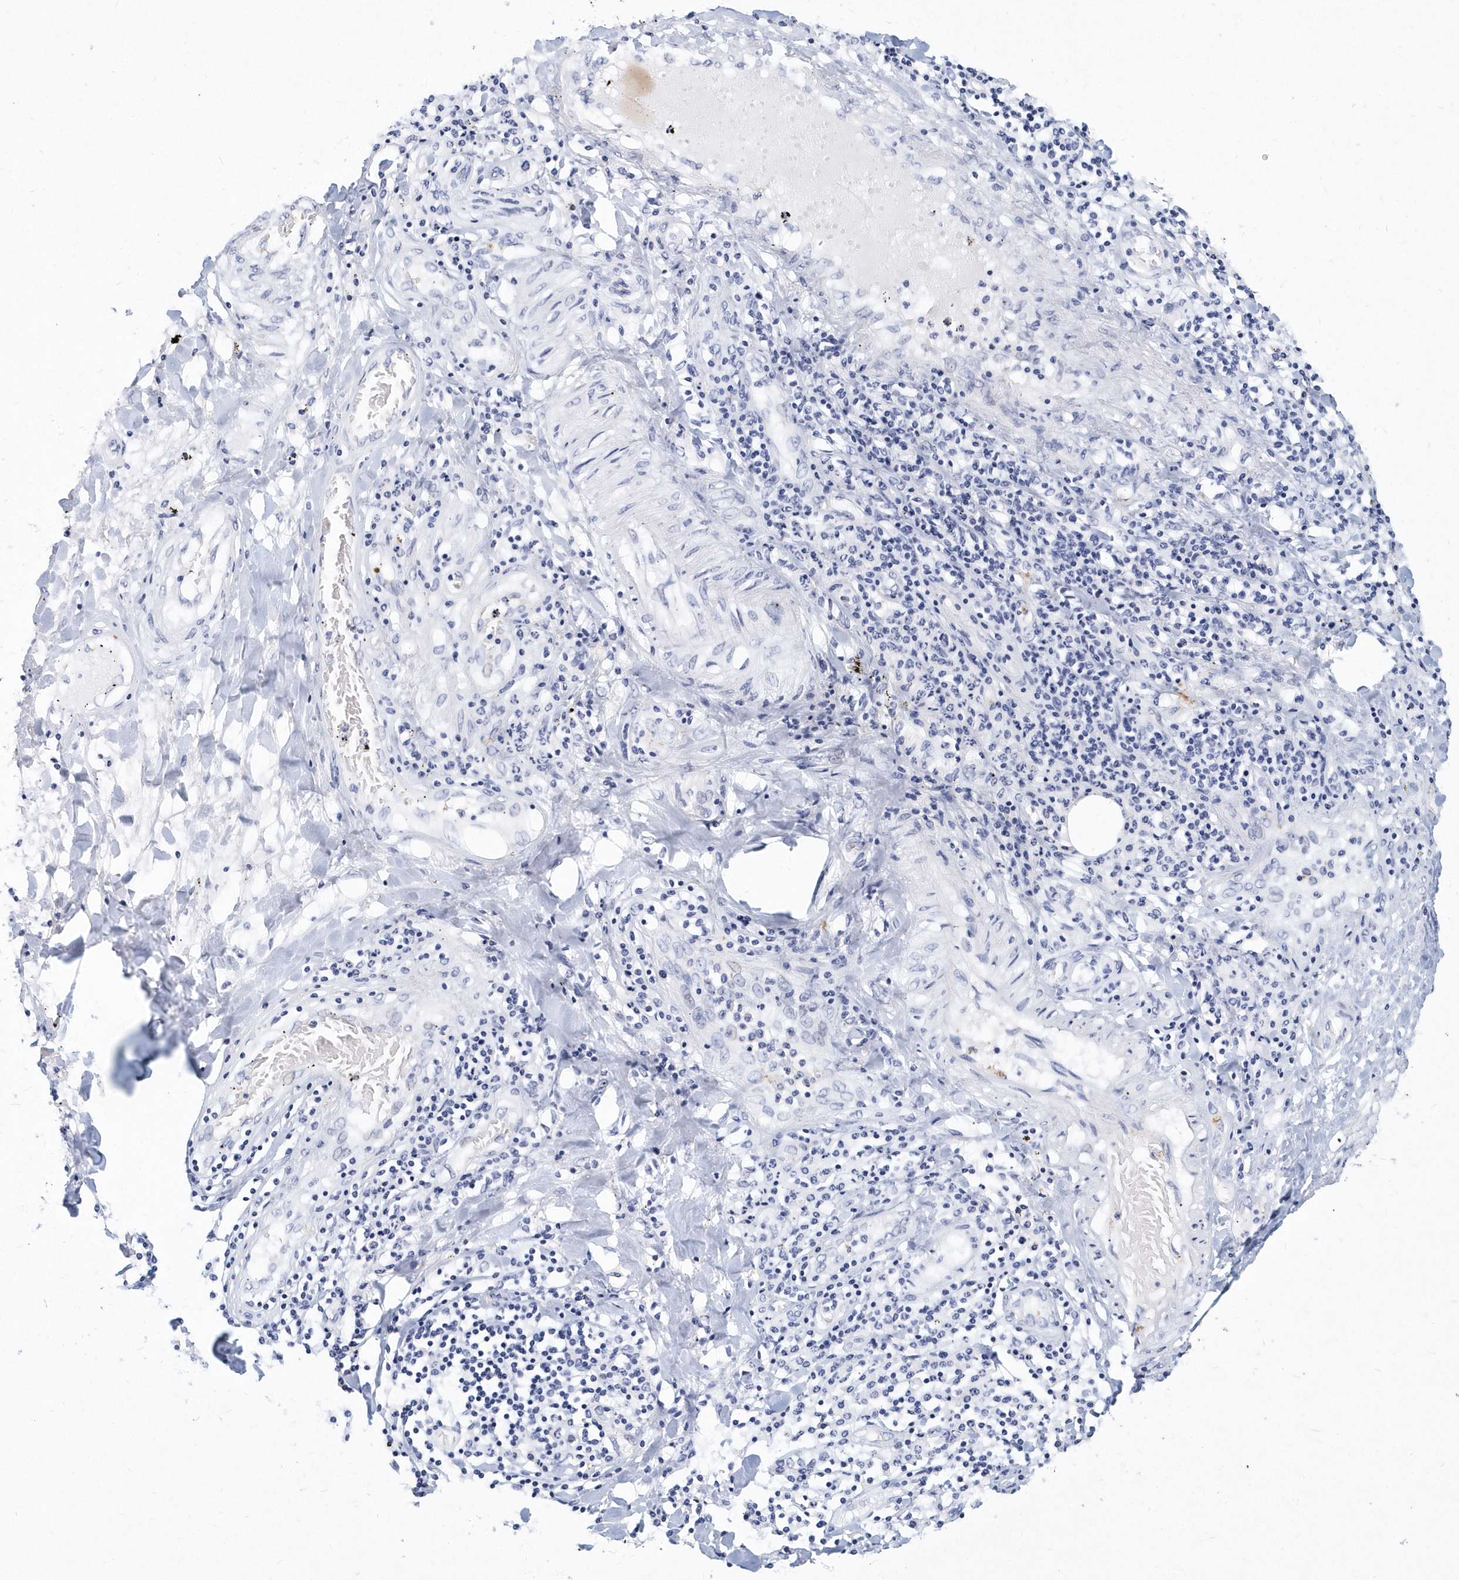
{"staining": {"intensity": "negative", "quantity": "none", "location": "none"}, "tissue": "lung cancer", "cell_type": "Tumor cells", "image_type": "cancer", "snomed": [{"axis": "morphology", "description": "Squamous cell carcinoma, NOS"}, {"axis": "topography", "description": "Lung"}], "caption": "An image of lung cancer stained for a protein exhibits no brown staining in tumor cells.", "gene": "ITGA2B", "patient": {"sex": "male", "age": 65}}